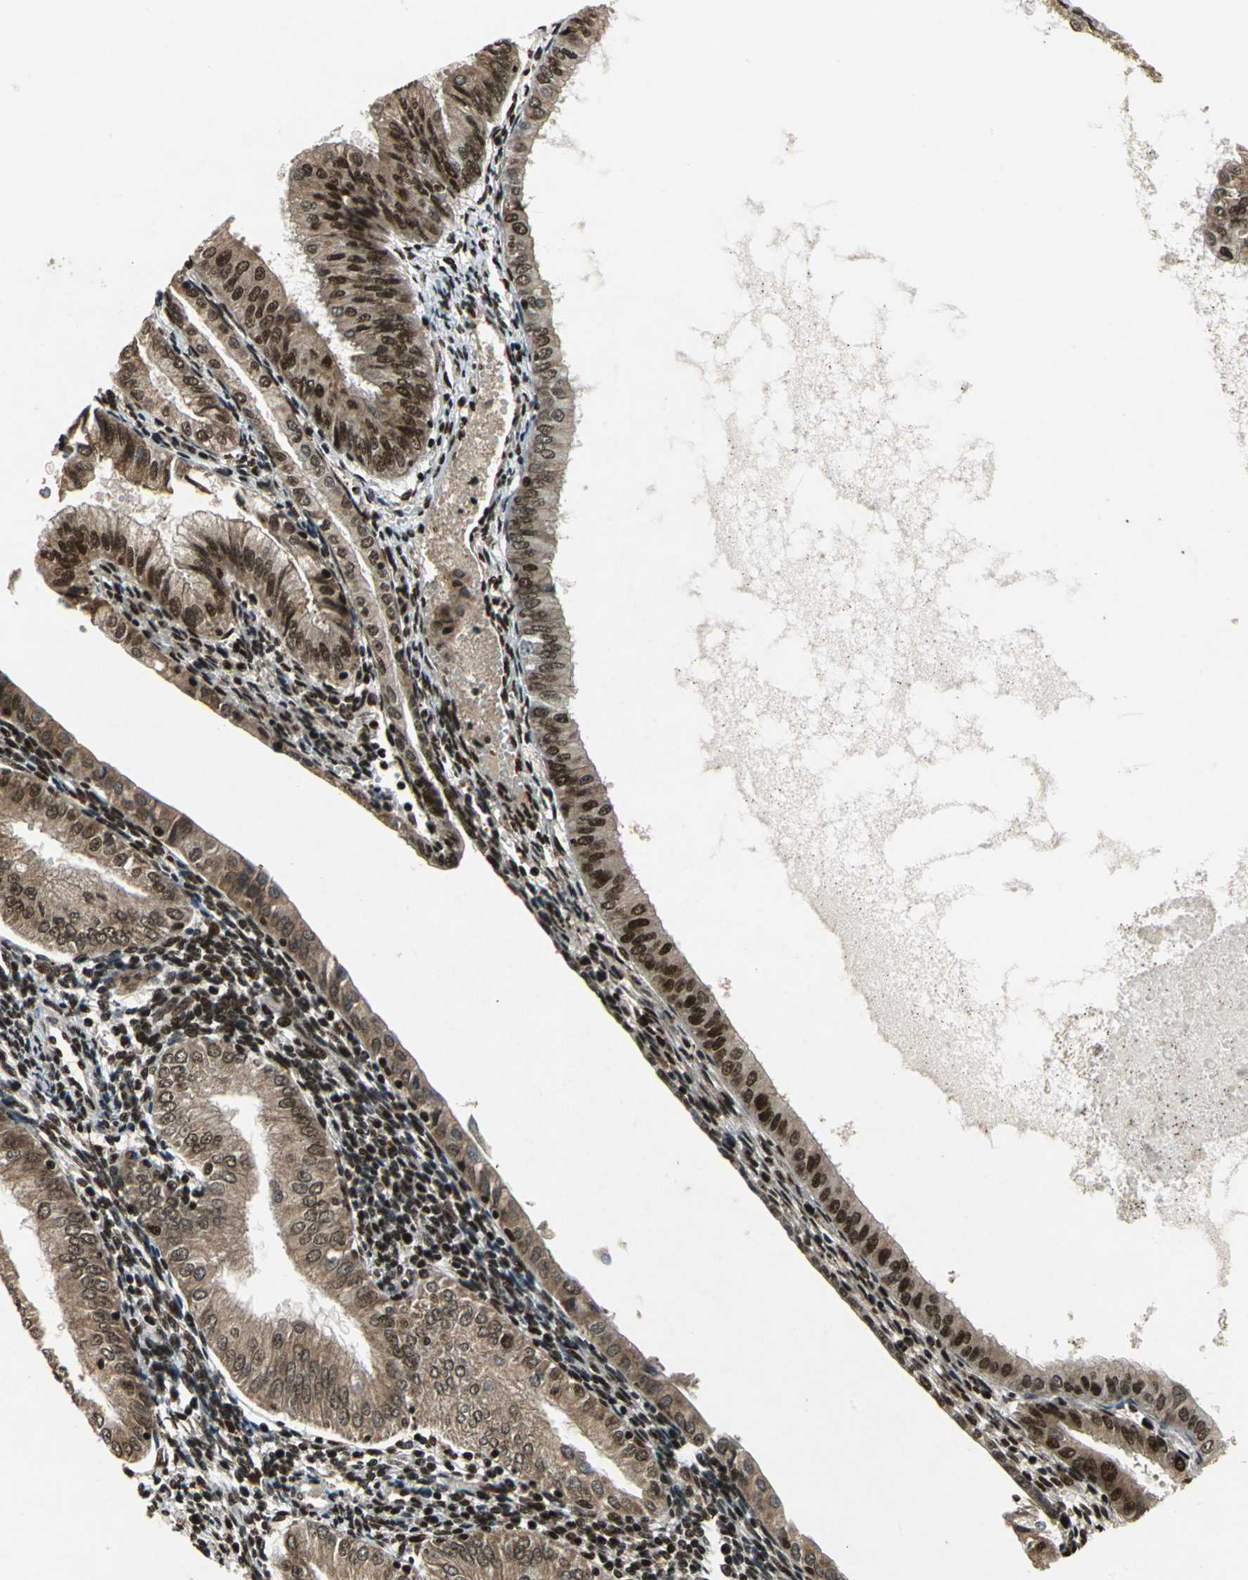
{"staining": {"intensity": "strong", "quantity": ">75%", "location": "cytoplasmic/membranous,nuclear"}, "tissue": "endometrial cancer", "cell_type": "Tumor cells", "image_type": "cancer", "snomed": [{"axis": "morphology", "description": "Adenocarcinoma, NOS"}, {"axis": "topography", "description": "Endometrium"}], "caption": "Immunohistochemical staining of adenocarcinoma (endometrial) demonstrates strong cytoplasmic/membranous and nuclear protein staining in approximately >75% of tumor cells.", "gene": "MTA2", "patient": {"sex": "female", "age": 53}}